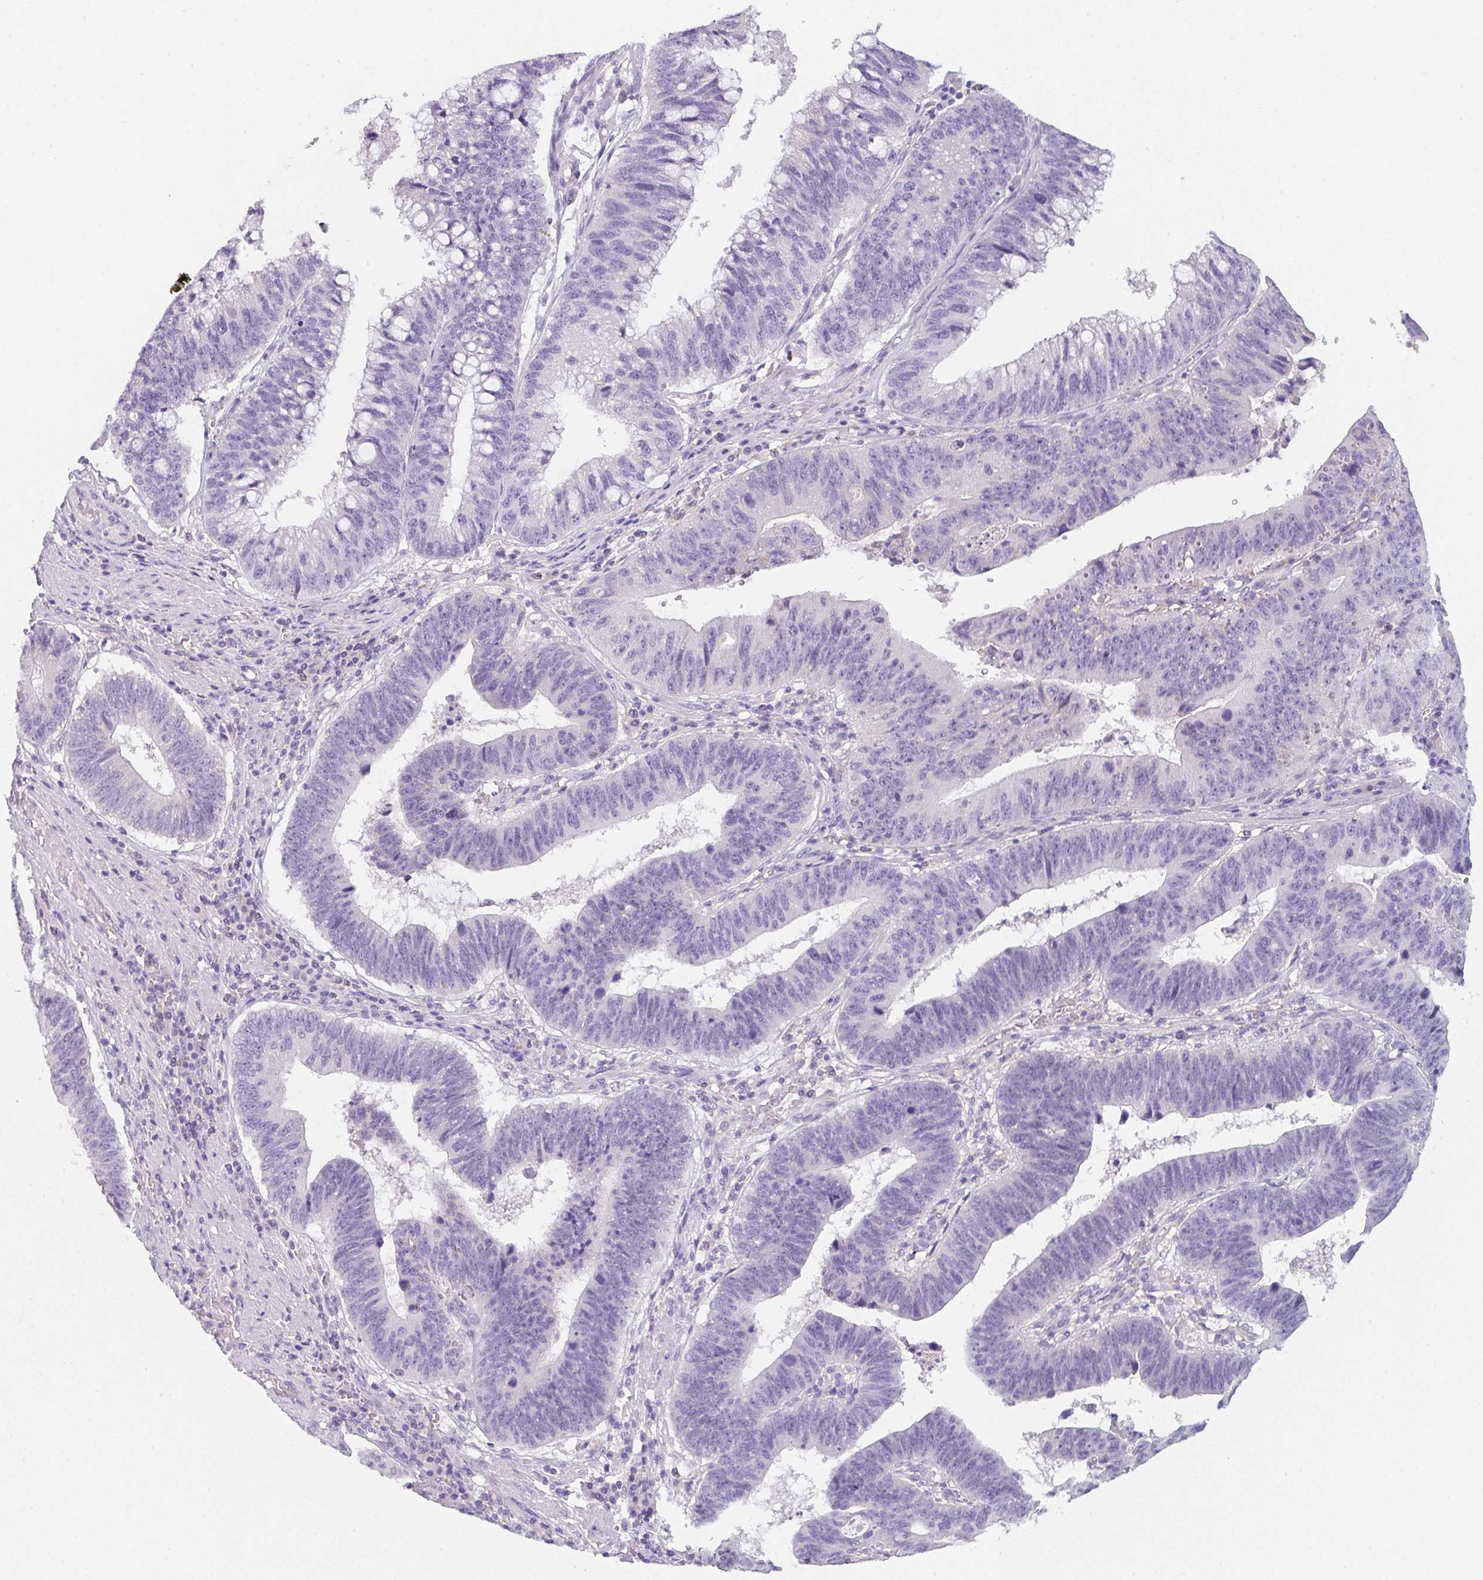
{"staining": {"intensity": "negative", "quantity": "none", "location": "none"}, "tissue": "stomach cancer", "cell_type": "Tumor cells", "image_type": "cancer", "snomed": [{"axis": "morphology", "description": "Adenocarcinoma, NOS"}, {"axis": "topography", "description": "Stomach"}], "caption": "A micrograph of human adenocarcinoma (stomach) is negative for staining in tumor cells.", "gene": "C1QTNF8", "patient": {"sex": "male", "age": 59}}